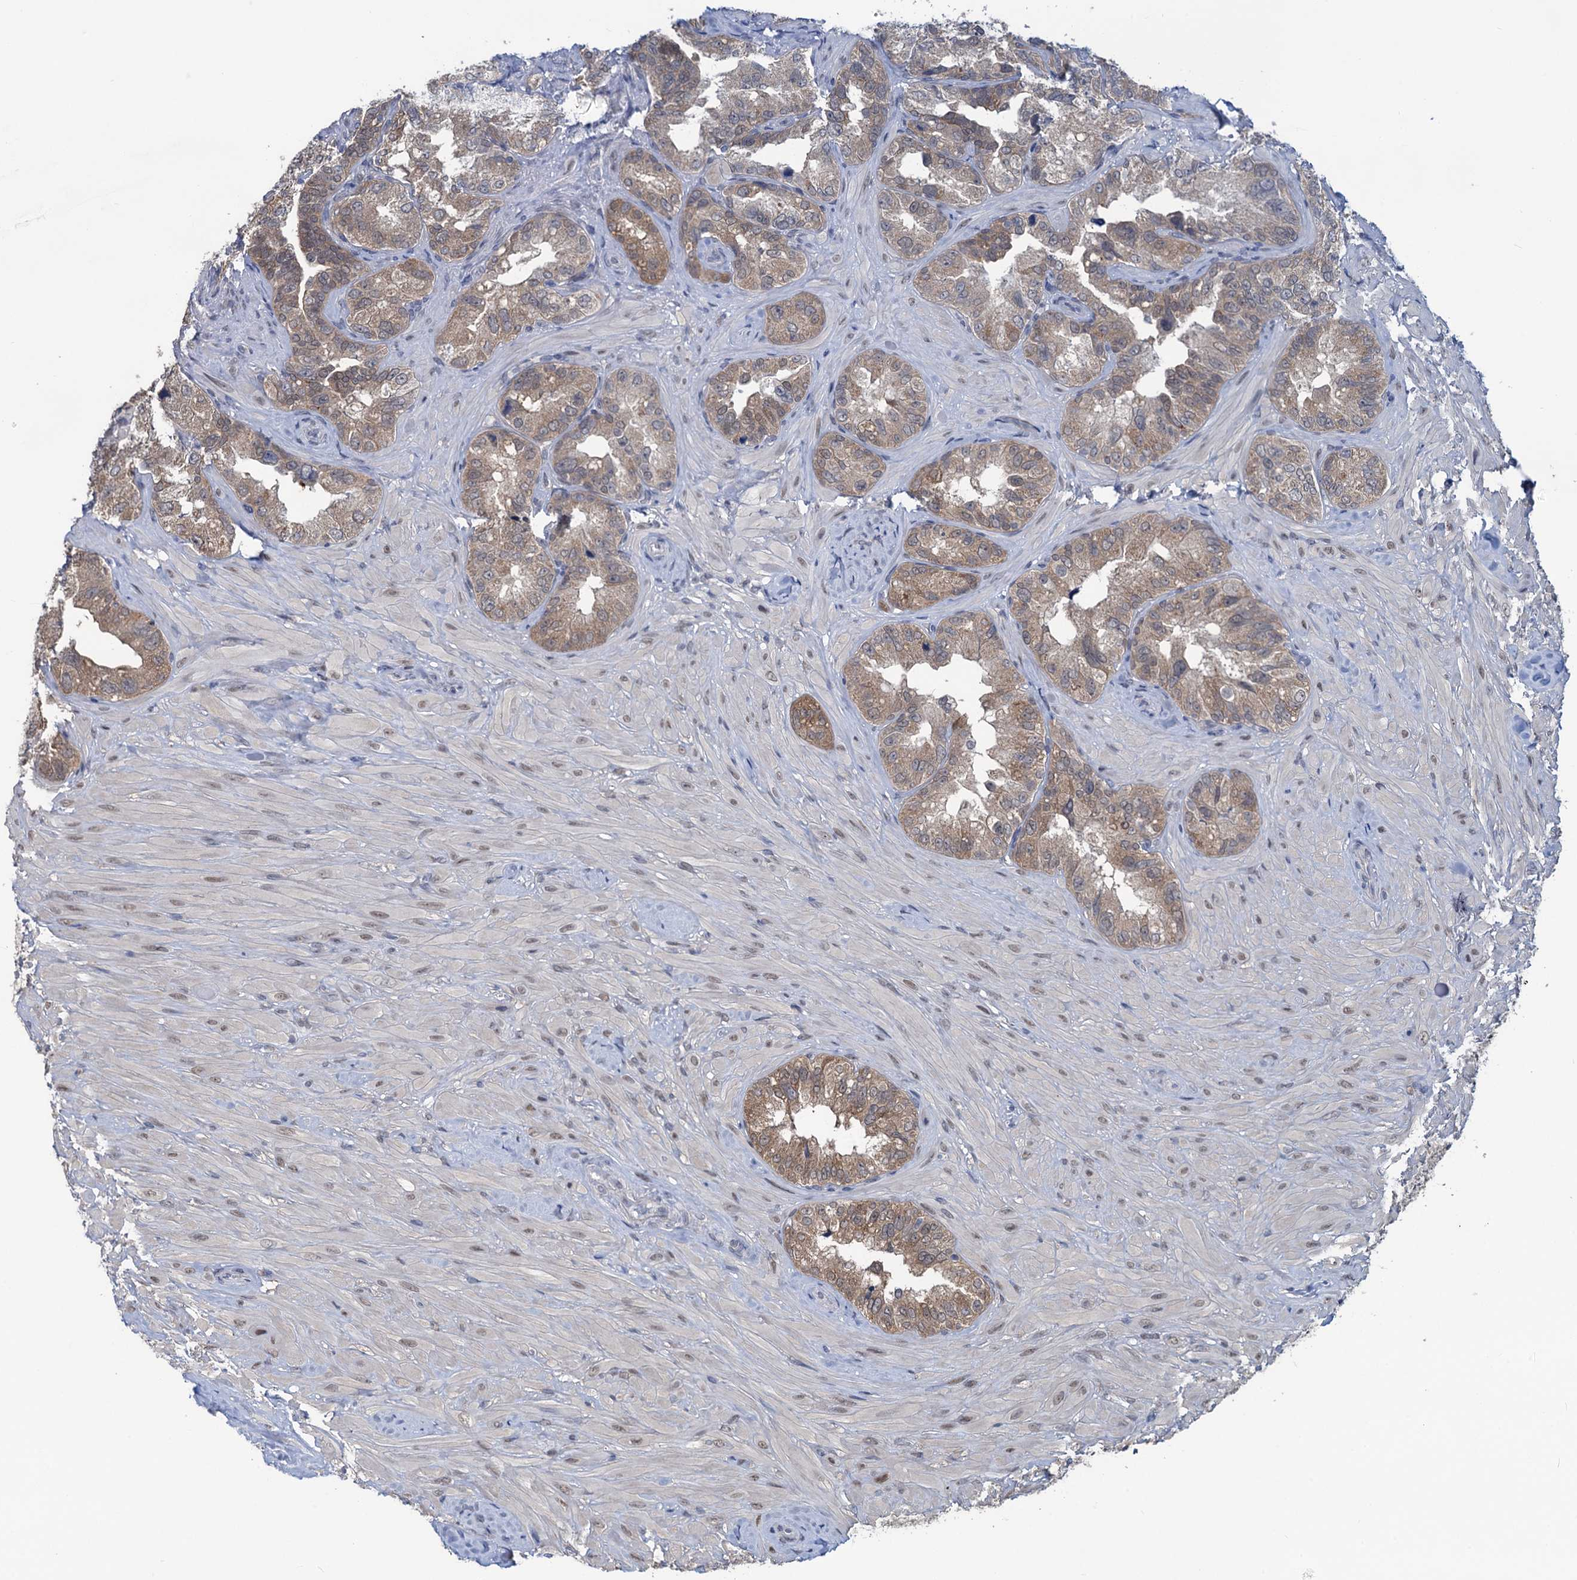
{"staining": {"intensity": "moderate", "quantity": "25%-75%", "location": "cytoplasmic/membranous"}, "tissue": "seminal vesicle", "cell_type": "Glandular cells", "image_type": "normal", "snomed": [{"axis": "morphology", "description": "Normal tissue, NOS"}, {"axis": "topography", "description": "Seminal veicle"}, {"axis": "topography", "description": "Peripheral nerve tissue"}], "caption": "Protein staining demonstrates moderate cytoplasmic/membranous staining in approximately 25%-75% of glandular cells in unremarkable seminal vesicle. The protein is stained brown, and the nuclei are stained in blue (DAB IHC with brightfield microscopy, high magnification).", "gene": "RTKN2", "patient": {"sex": "male", "age": 67}}